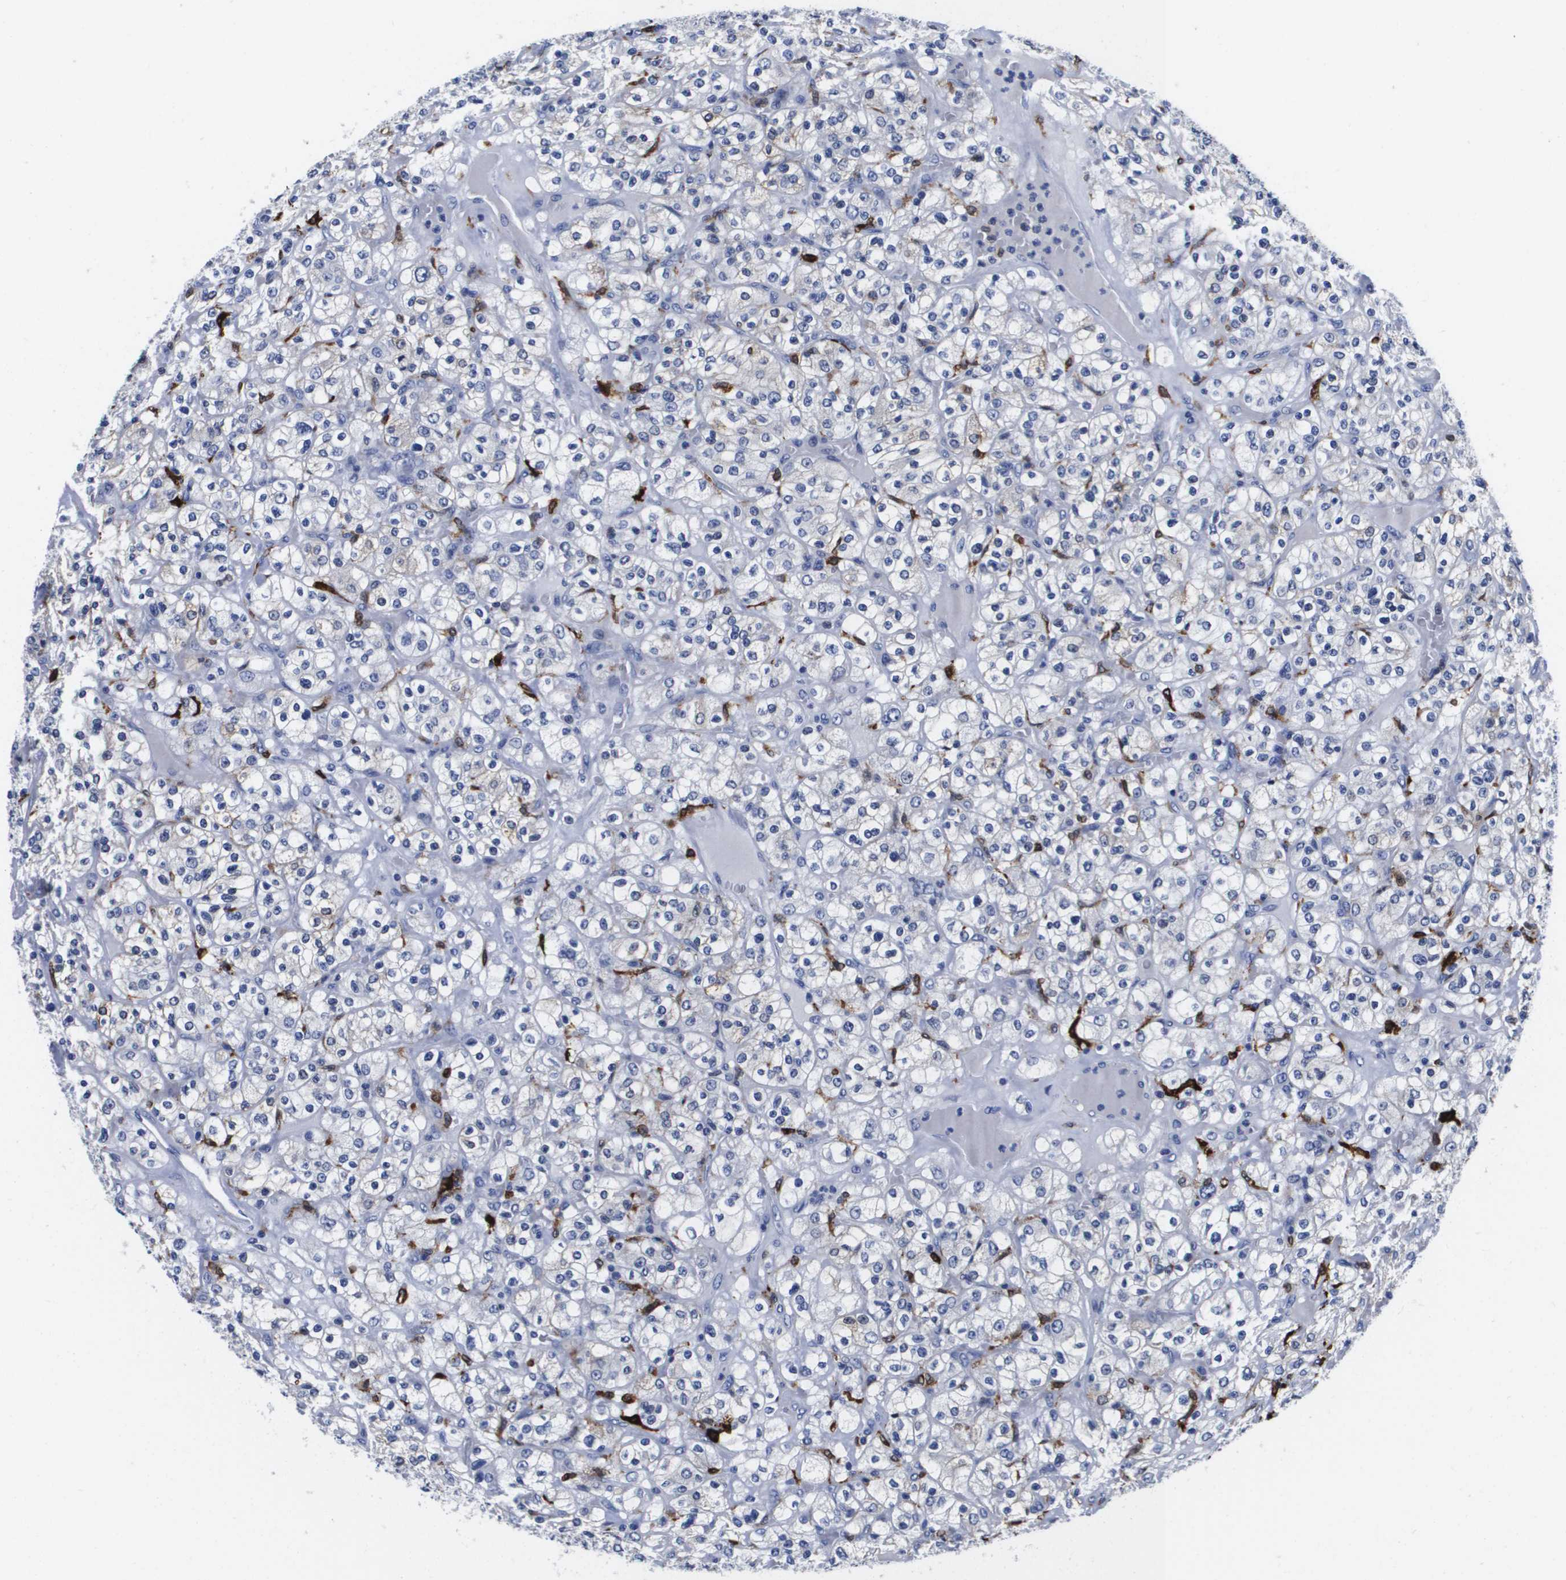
{"staining": {"intensity": "negative", "quantity": "none", "location": "none"}, "tissue": "renal cancer", "cell_type": "Tumor cells", "image_type": "cancer", "snomed": [{"axis": "morphology", "description": "Normal tissue, NOS"}, {"axis": "morphology", "description": "Adenocarcinoma, NOS"}, {"axis": "topography", "description": "Kidney"}], "caption": "Photomicrograph shows no protein positivity in tumor cells of renal cancer (adenocarcinoma) tissue. (Brightfield microscopy of DAB immunohistochemistry (IHC) at high magnification).", "gene": "HMOX1", "patient": {"sex": "female", "age": 72}}